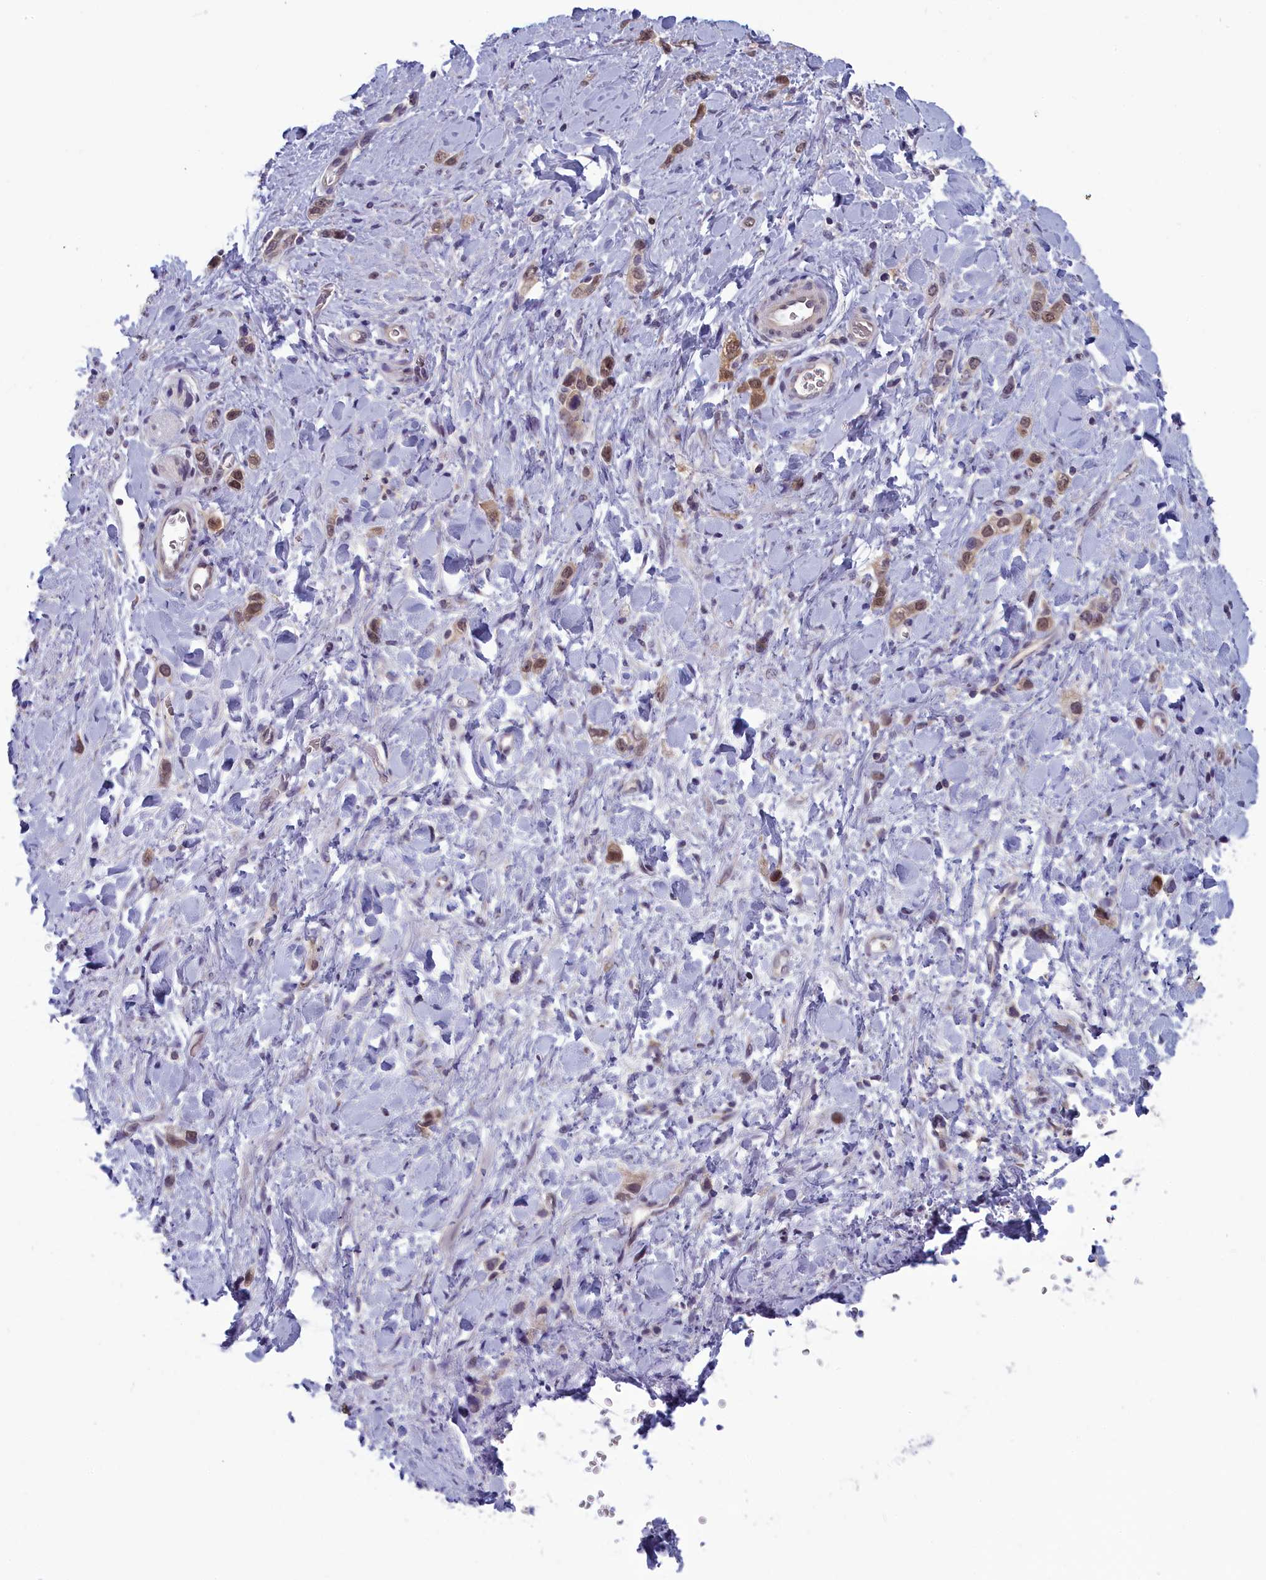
{"staining": {"intensity": "moderate", "quantity": ">75%", "location": "cytoplasmic/membranous,nuclear"}, "tissue": "stomach cancer", "cell_type": "Tumor cells", "image_type": "cancer", "snomed": [{"axis": "morphology", "description": "Adenocarcinoma, NOS"}, {"axis": "topography", "description": "Stomach"}], "caption": "A brown stain shows moderate cytoplasmic/membranous and nuclear expression of a protein in human stomach cancer (adenocarcinoma) tumor cells.", "gene": "MRI1", "patient": {"sex": "female", "age": 65}}